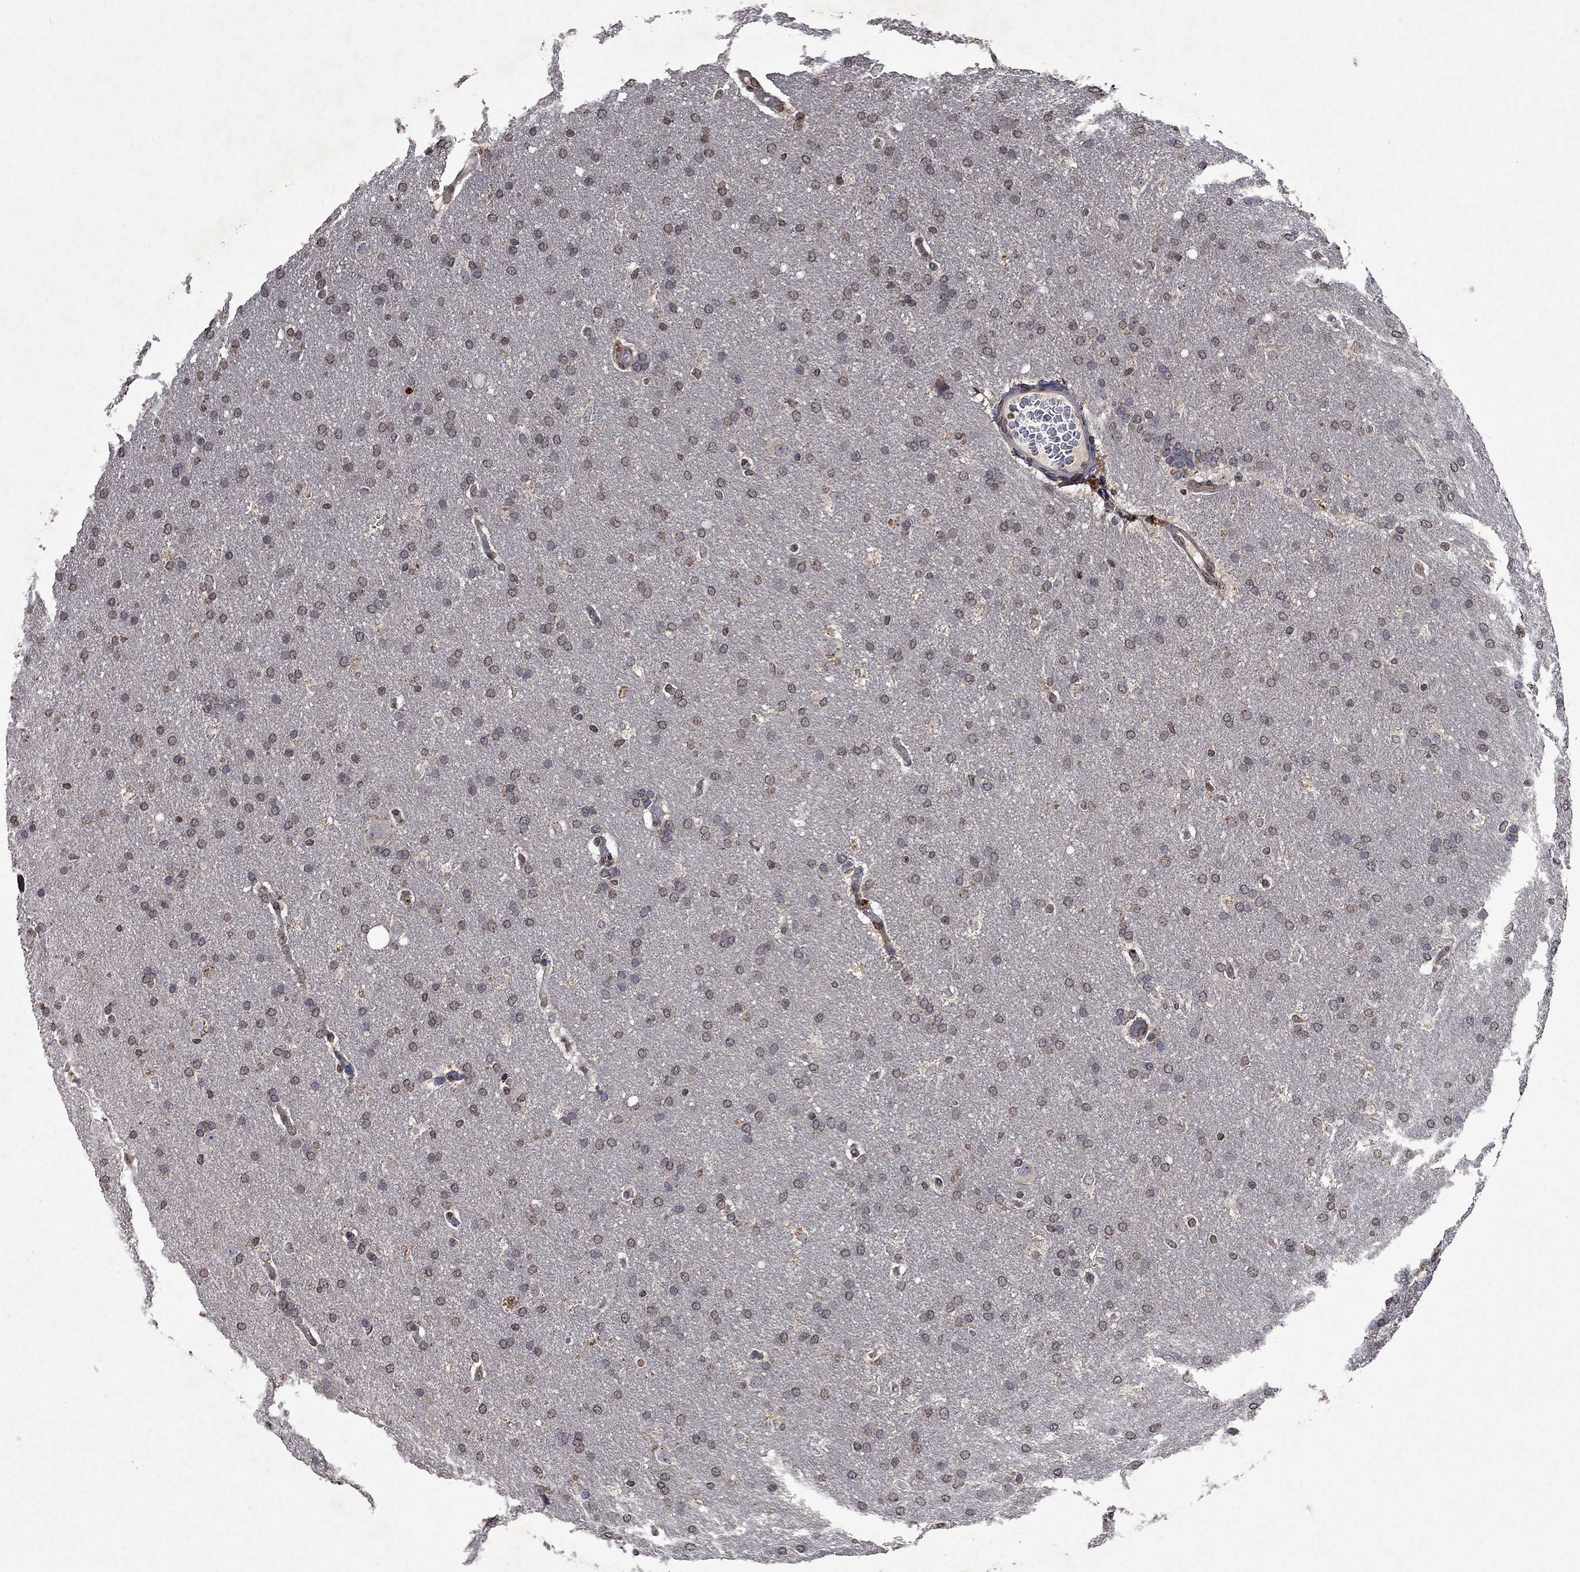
{"staining": {"intensity": "strong", "quantity": "<25%", "location": "nuclear"}, "tissue": "glioma", "cell_type": "Tumor cells", "image_type": "cancer", "snomed": [{"axis": "morphology", "description": "Glioma, malignant, Low grade"}, {"axis": "topography", "description": "Brain"}], "caption": "Human glioma stained with a brown dye demonstrates strong nuclear positive expression in approximately <25% of tumor cells.", "gene": "TTC38", "patient": {"sex": "female", "age": 37}}